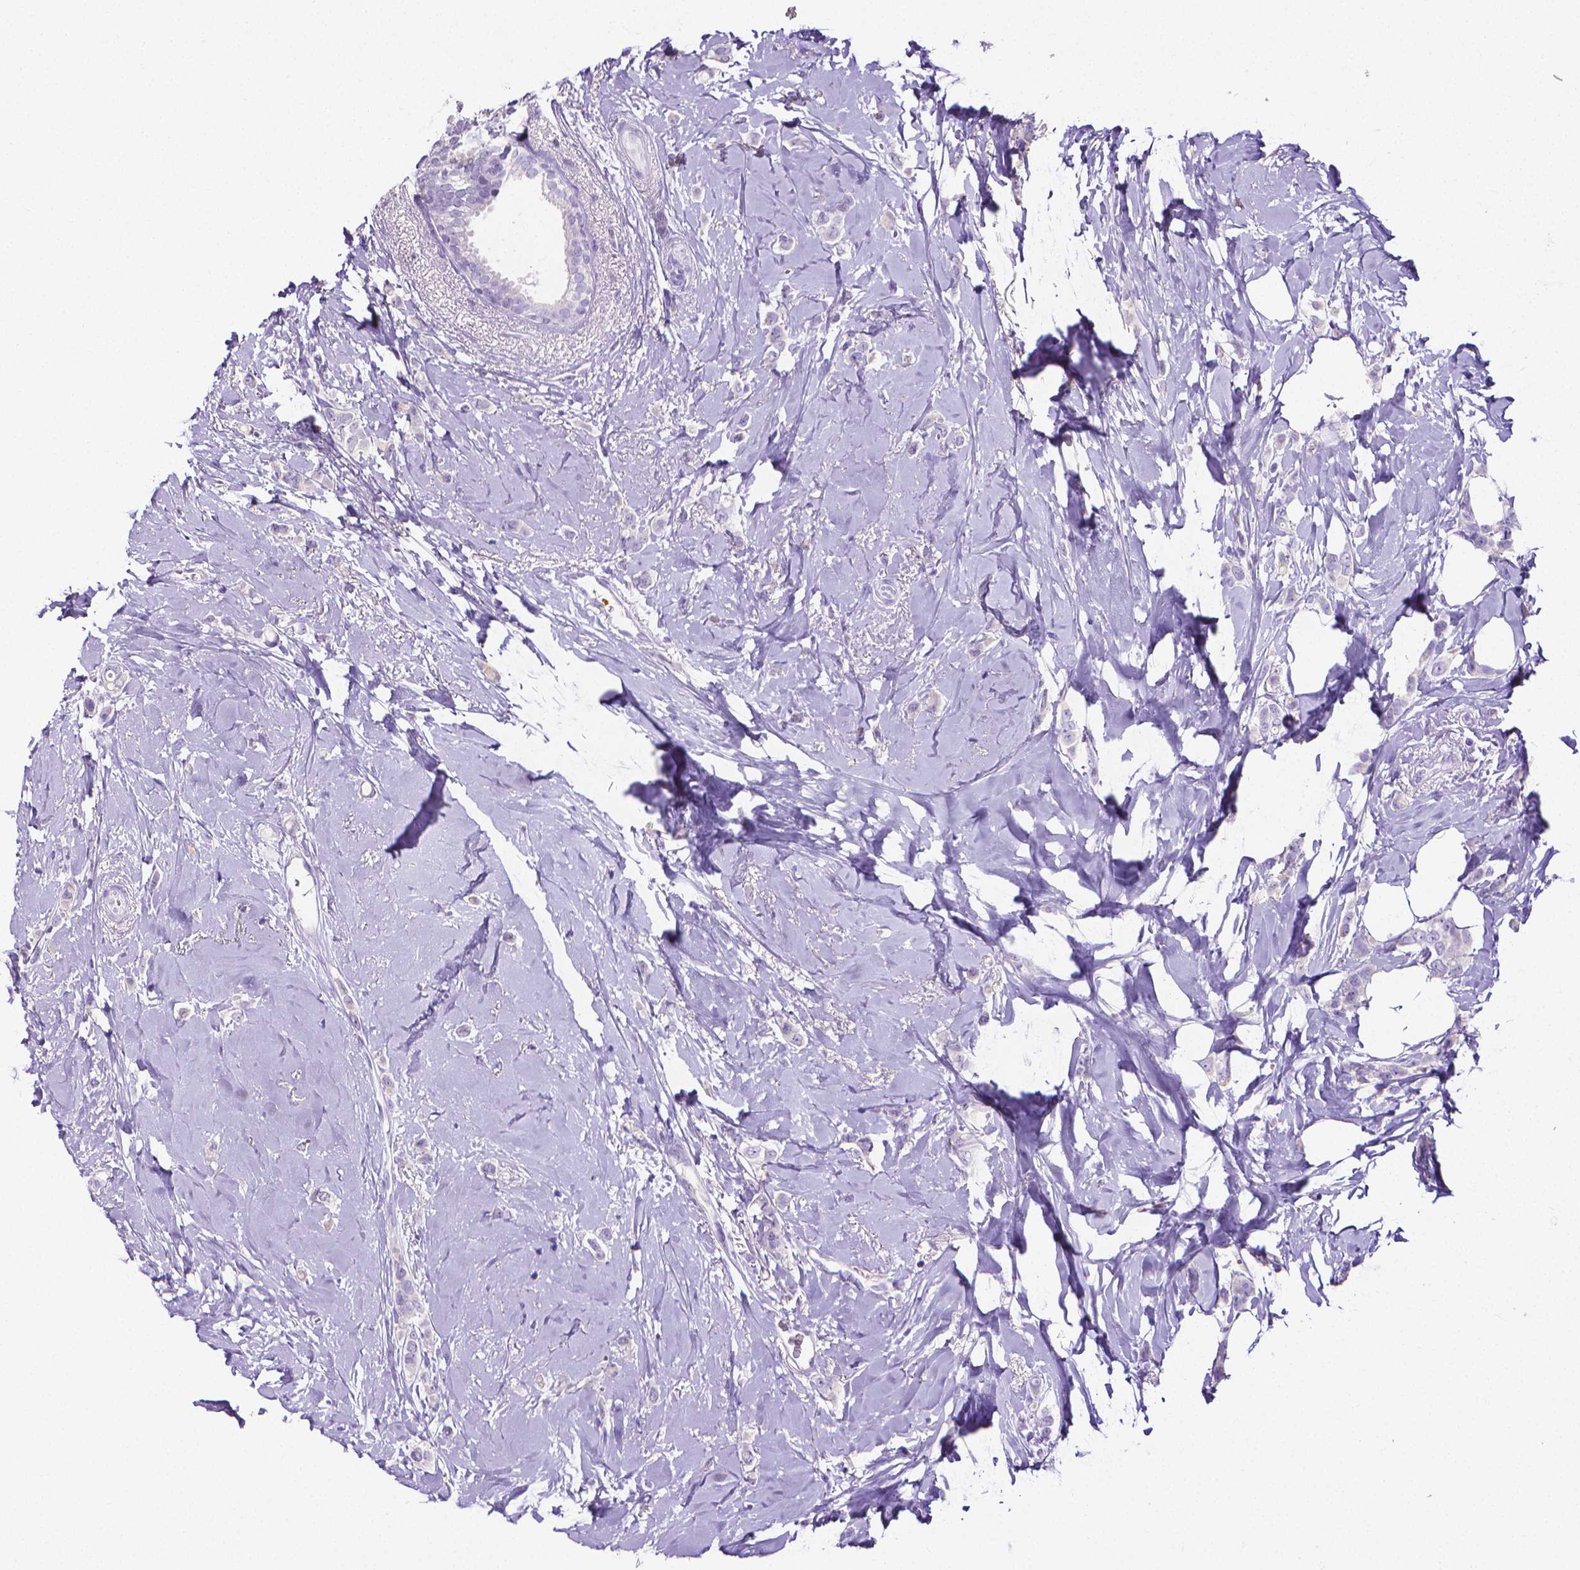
{"staining": {"intensity": "negative", "quantity": "none", "location": "none"}, "tissue": "breast cancer", "cell_type": "Tumor cells", "image_type": "cancer", "snomed": [{"axis": "morphology", "description": "Lobular carcinoma"}, {"axis": "topography", "description": "Breast"}], "caption": "Immunohistochemical staining of human breast lobular carcinoma shows no significant expression in tumor cells. (DAB IHC with hematoxylin counter stain).", "gene": "MMP9", "patient": {"sex": "female", "age": 66}}